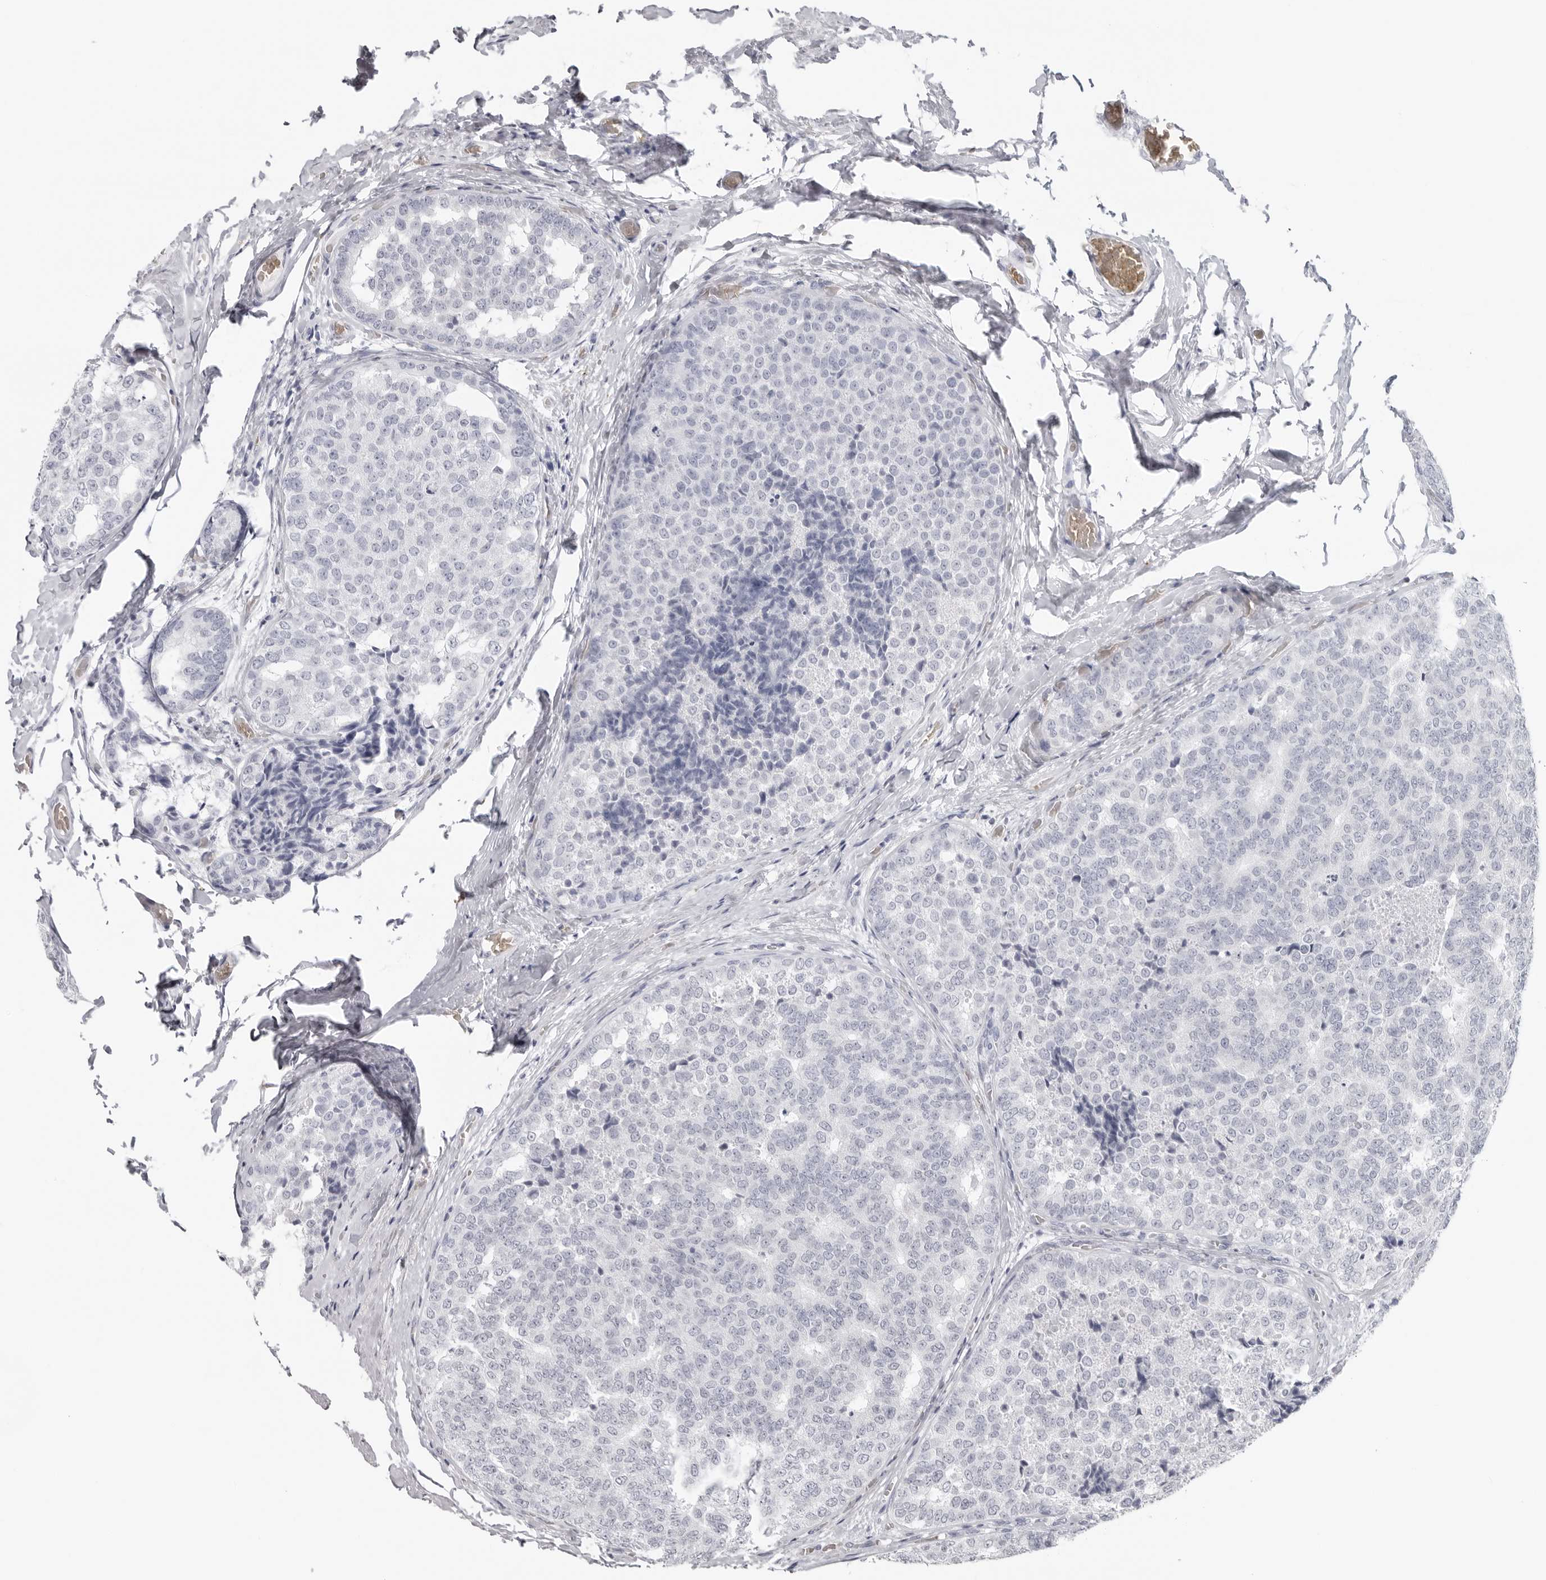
{"staining": {"intensity": "negative", "quantity": "none", "location": "none"}, "tissue": "breast cancer", "cell_type": "Tumor cells", "image_type": "cancer", "snomed": [{"axis": "morphology", "description": "Normal tissue, NOS"}, {"axis": "morphology", "description": "Duct carcinoma"}, {"axis": "topography", "description": "Breast"}], "caption": "This is an immunohistochemistry micrograph of breast cancer. There is no staining in tumor cells.", "gene": "EPB41", "patient": {"sex": "female", "age": 43}}